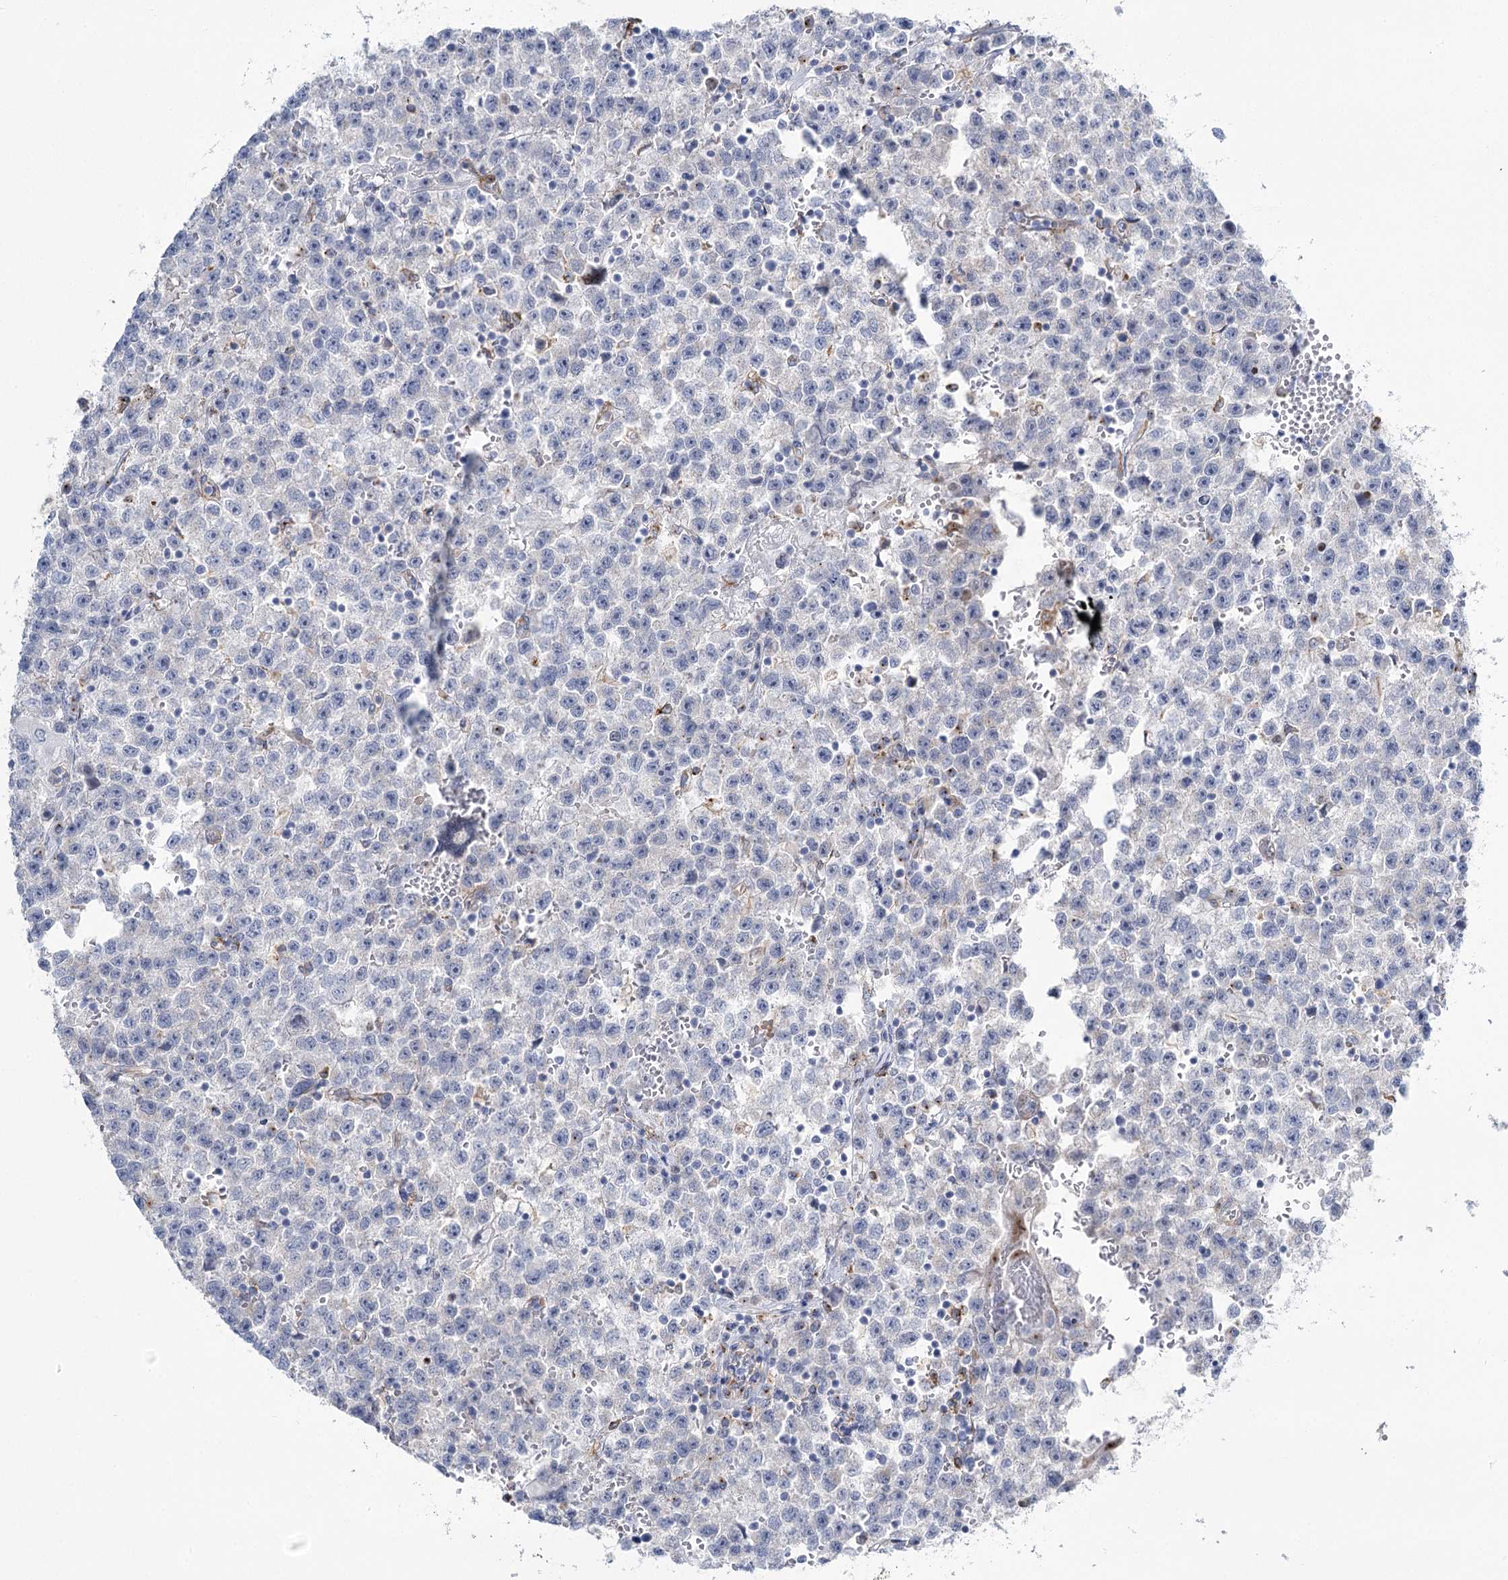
{"staining": {"intensity": "negative", "quantity": "none", "location": "none"}, "tissue": "testis cancer", "cell_type": "Tumor cells", "image_type": "cancer", "snomed": [{"axis": "morphology", "description": "Seminoma, NOS"}, {"axis": "topography", "description": "Testis"}], "caption": "High magnification brightfield microscopy of testis cancer stained with DAB (brown) and counterstained with hematoxylin (blue): tumor cells show no significant positivity.", "gene": "CCDC88A", "patient": {"sex": "male", "age": 22}}